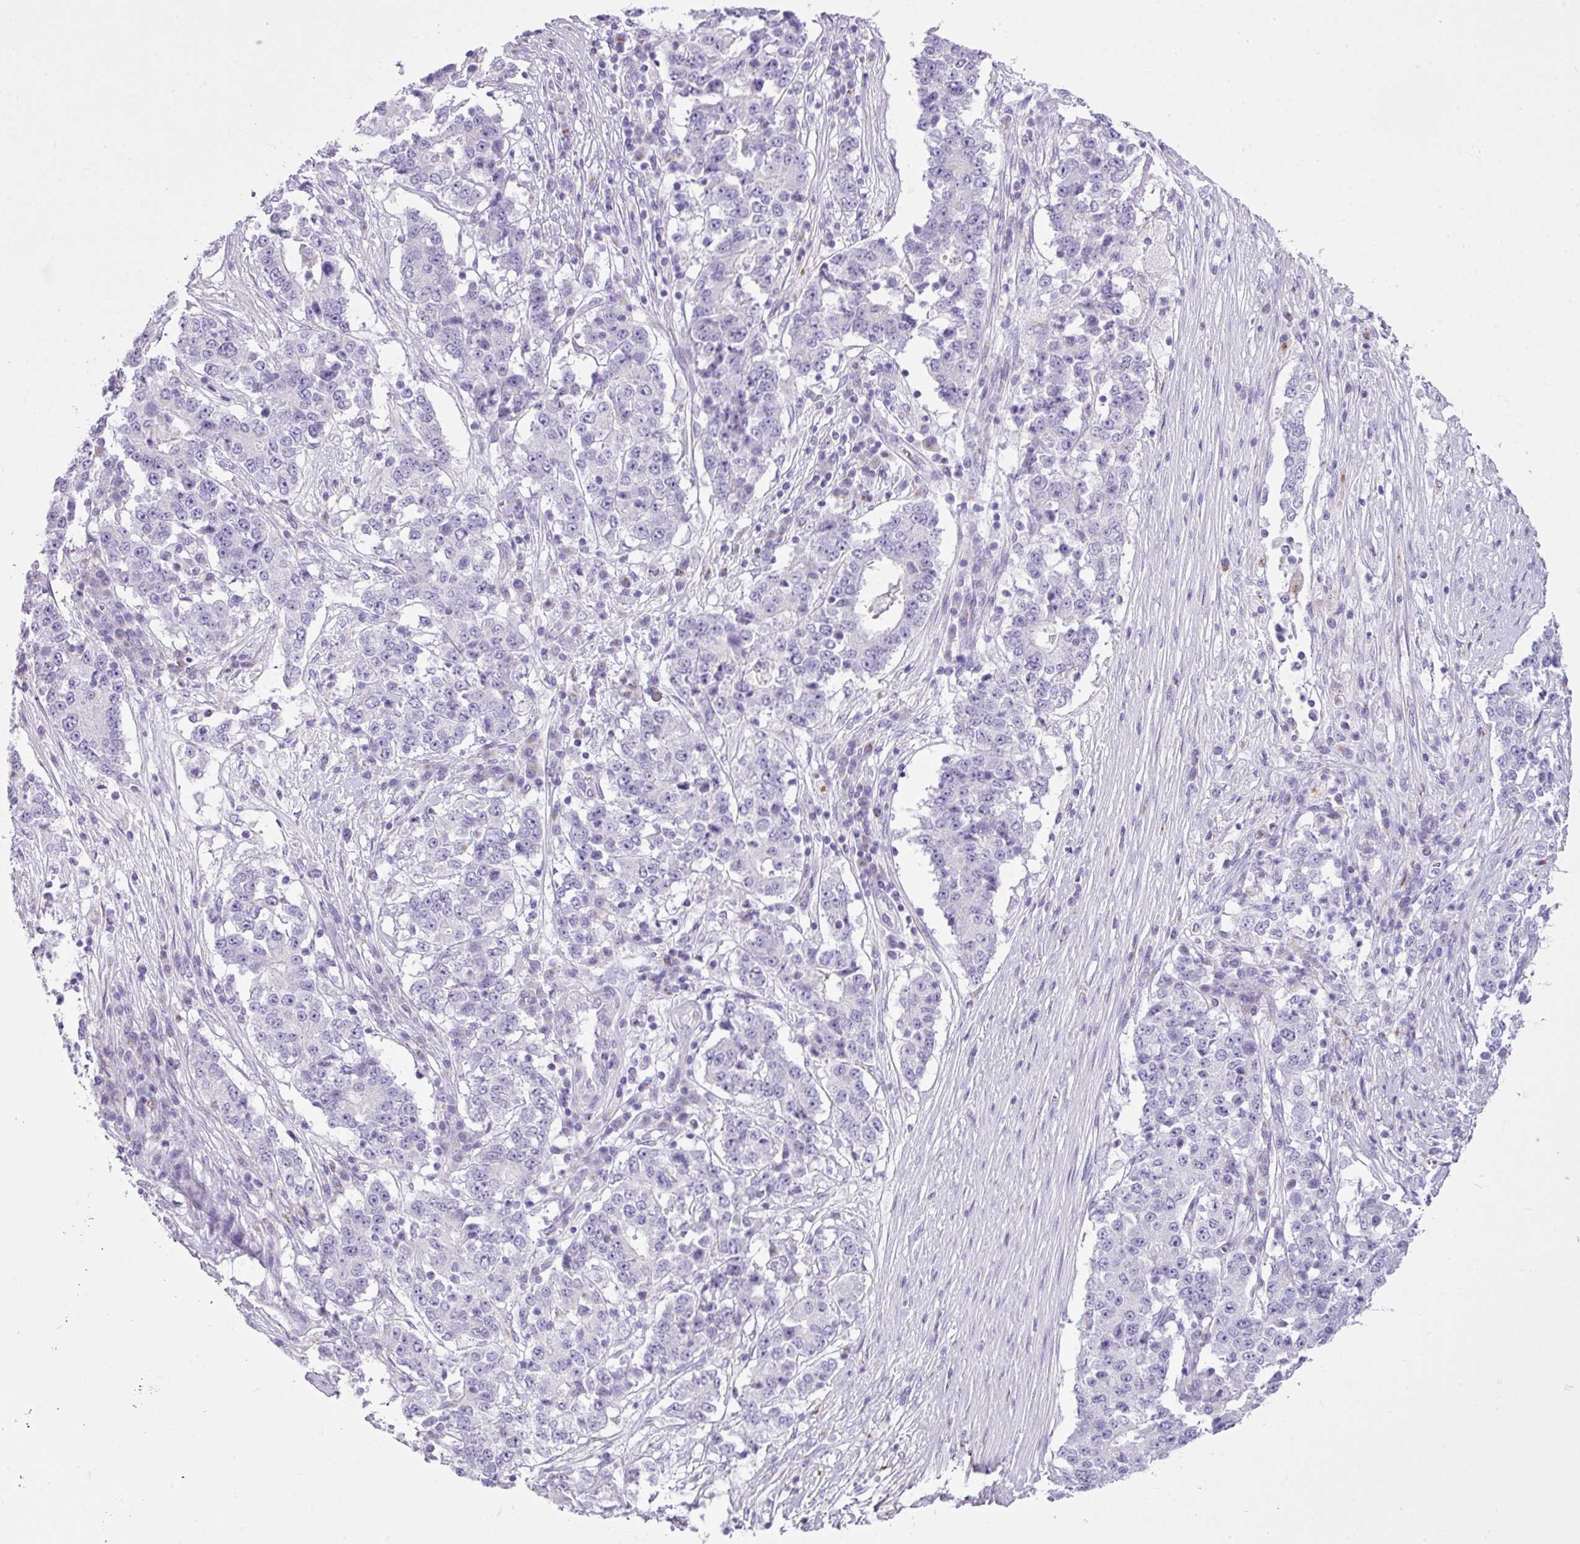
{"staining": {"intensity": "negative", "quantity": "none", "location": "none"}, "tissue": "stomach cancer", "cell_type": "Tumor cells", "image_type": "cancer", "snomed": [{"axis": "morphology", "description": "Adenocarcinoma, NOS"}, {"axis": "topography", "description": "Stomach"}], "caption": "Photomicrograph shows no significant protein staining in tumor cells of adenocarcinoma (stomach).", "gene": "FAM43A", "patient": {"sex": "male", "age": 59}}